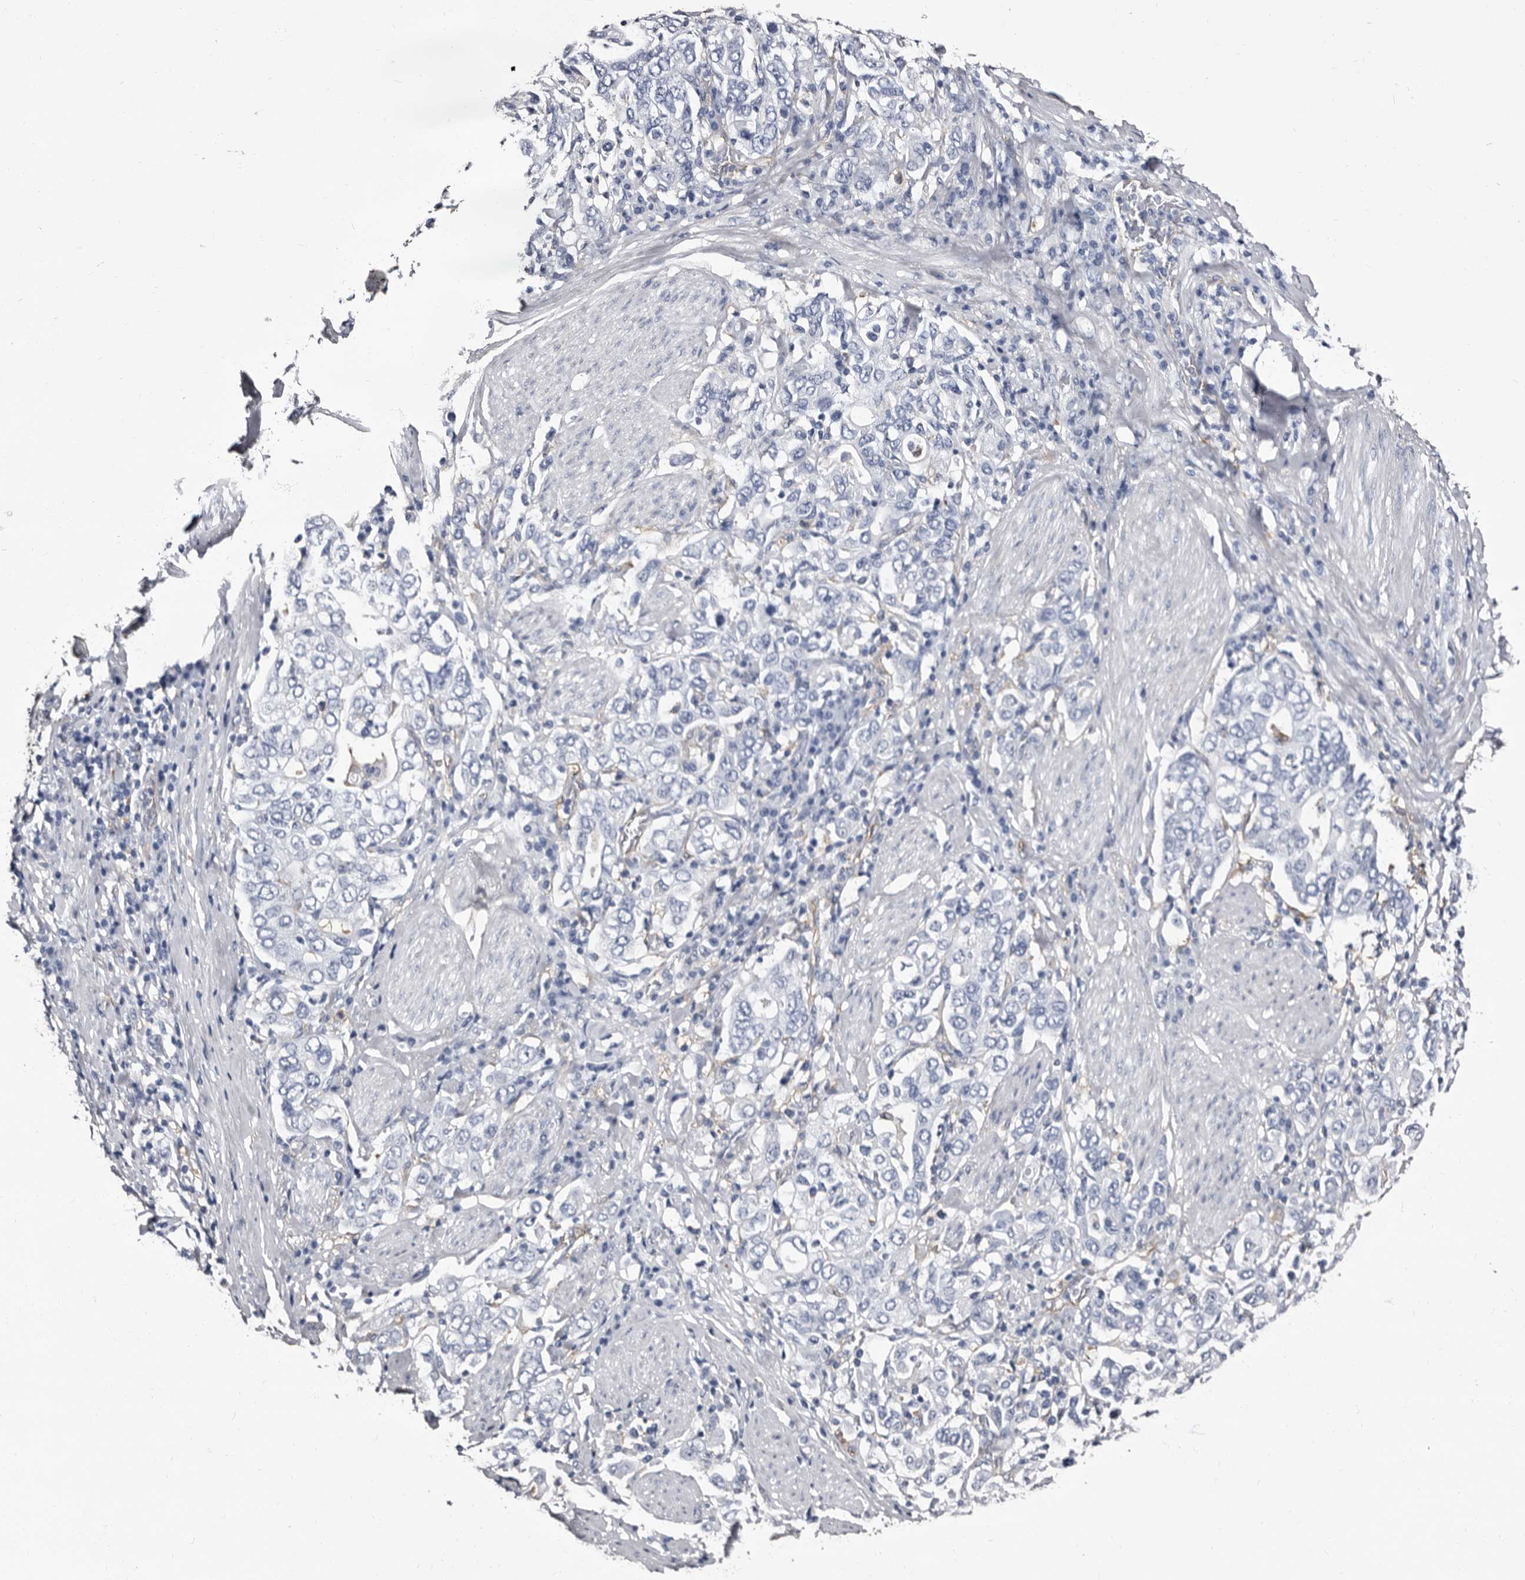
{"staining": {"intensity": "negative", "quantity": "none", "location": "none"}, "tissue": "stomach cancer", "cell_type": "Tumor cells", "image_type": "cancer", "snomed": [{"axis": "morphology", "description": "Adenocarcinoma, NOS"}, {"axis": "topography", "description": "Stomach, upper"}], "caption": "Immunohistochemical staining of stomach cancer (adenocarcinoma) exhibits no significant expression in tumor cells. Brightfield microscopy of immunohistochemistry (IHC) stained with DAB (brown) and hematoxylin (blue), captured at high magnification.", "gene": "EPB41L3", "patient": {"sex": "male", "age": 62}}